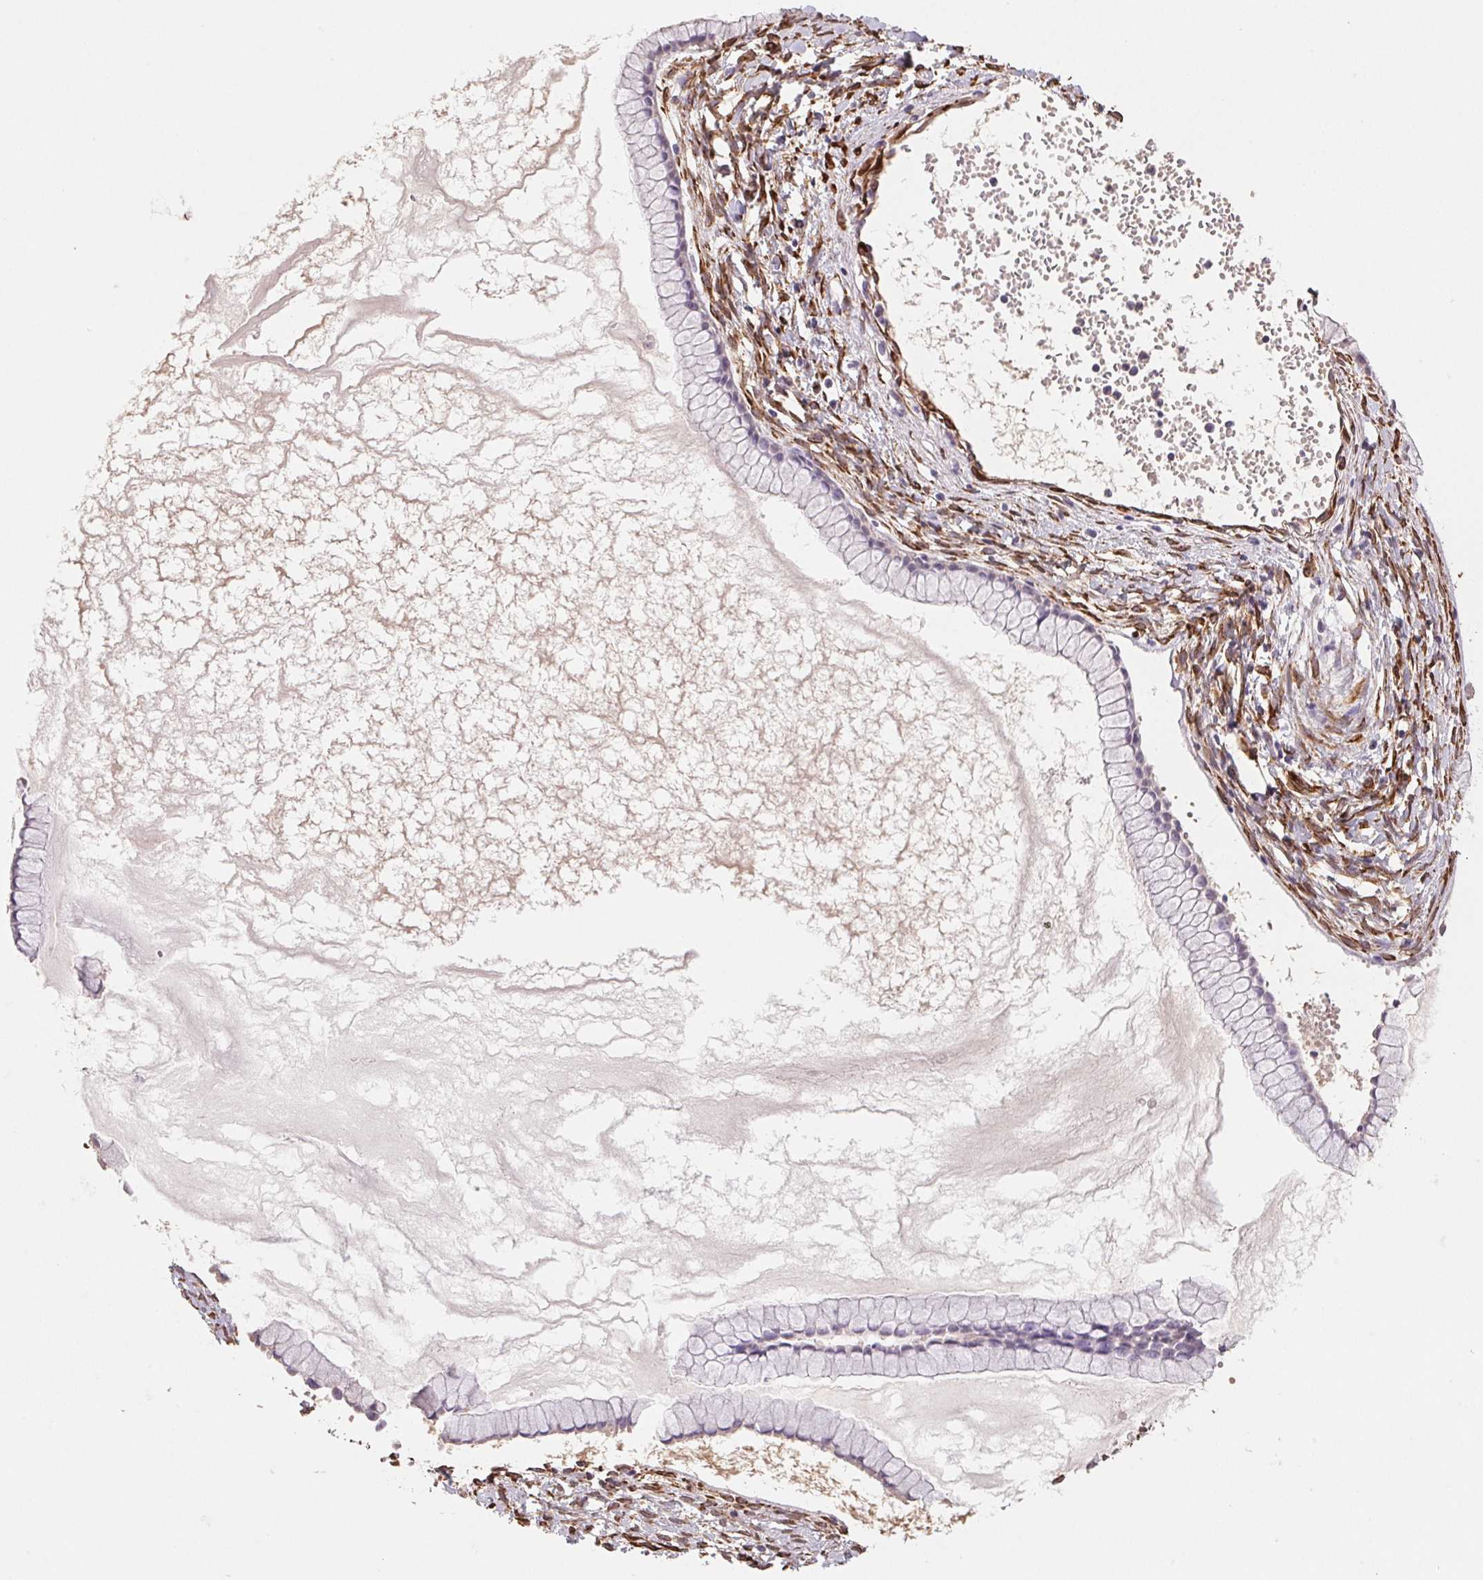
{"staining": {"intensity": "negative", "quantity": "none", "location": "none"}, "tissue": "ovarian cancer", "cell_type": "Tumor cells", "image_type": "cancer", "snomed": [{"axis": "morphology", "description": "Cystadenocarcinoma, mucinous, NOS"}, {"axis": "topography", "description": "Ovary"}], "caption": "The micrograph demonstrates no staining of tumor cells in mucinous cystadenocarcinoma (ovarian).", "gene": "FKBP10", "patient": {"sex": "female", "age": 41}}